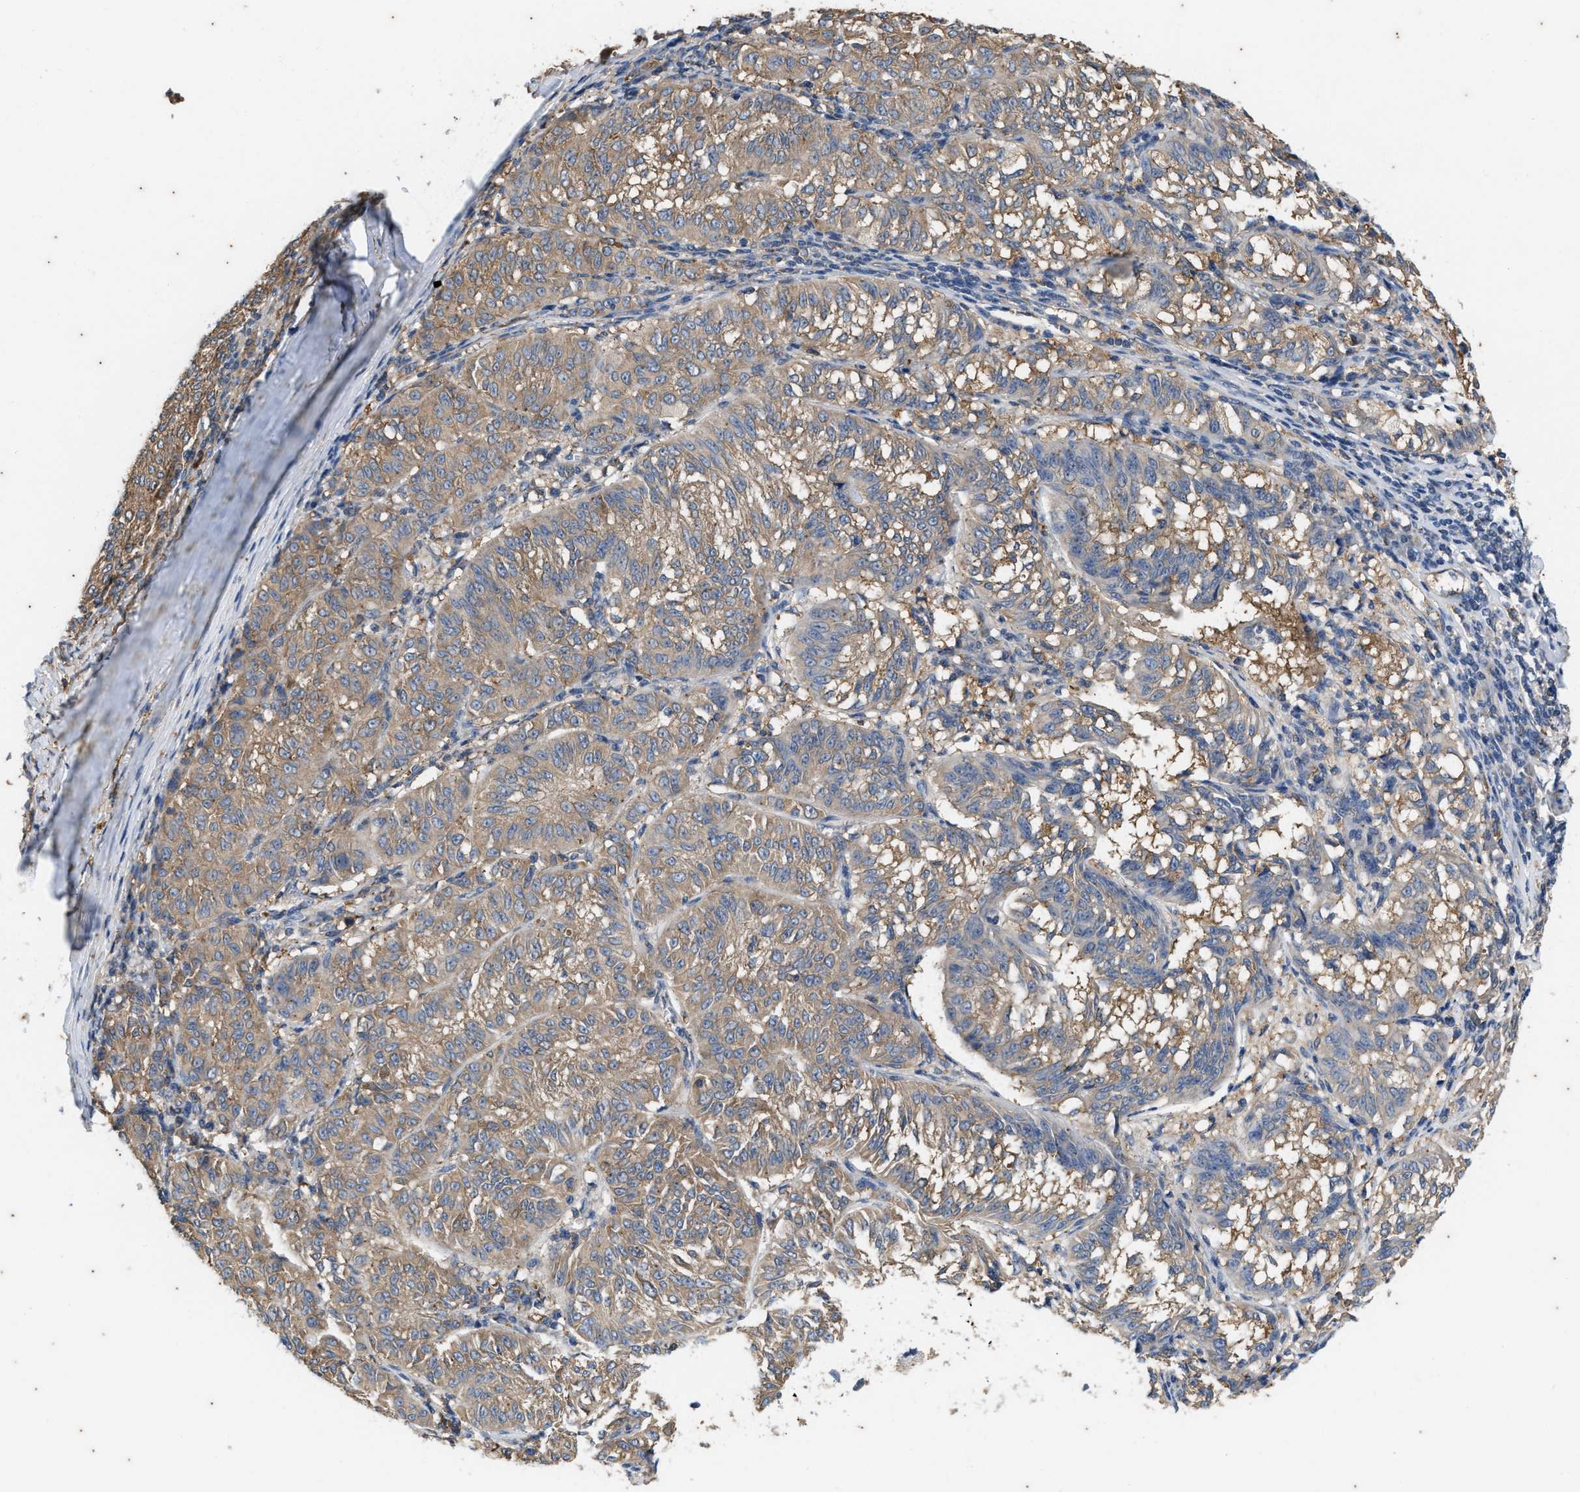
{"staining": {"intensity": "moderate", "quantity": ">75%", "location": "cytoplasmic/membranous"}, "tissue": "melanoma", "cell_type": "Tumor cells", "image_type": "cancer", "snomed": [{"axis": "morphology", "description": "Malignant melanoma, NOS"}, {"axis": "topography", "description": "Skin"}], "caption": "Tumor cells demonstrate medium levels of moderate cytoplasmic/membranous positivity in approximately >75% of cells in human malignant melanoma.", "gene": "COX19", "patient": {"sex": "female", "age": 72}}